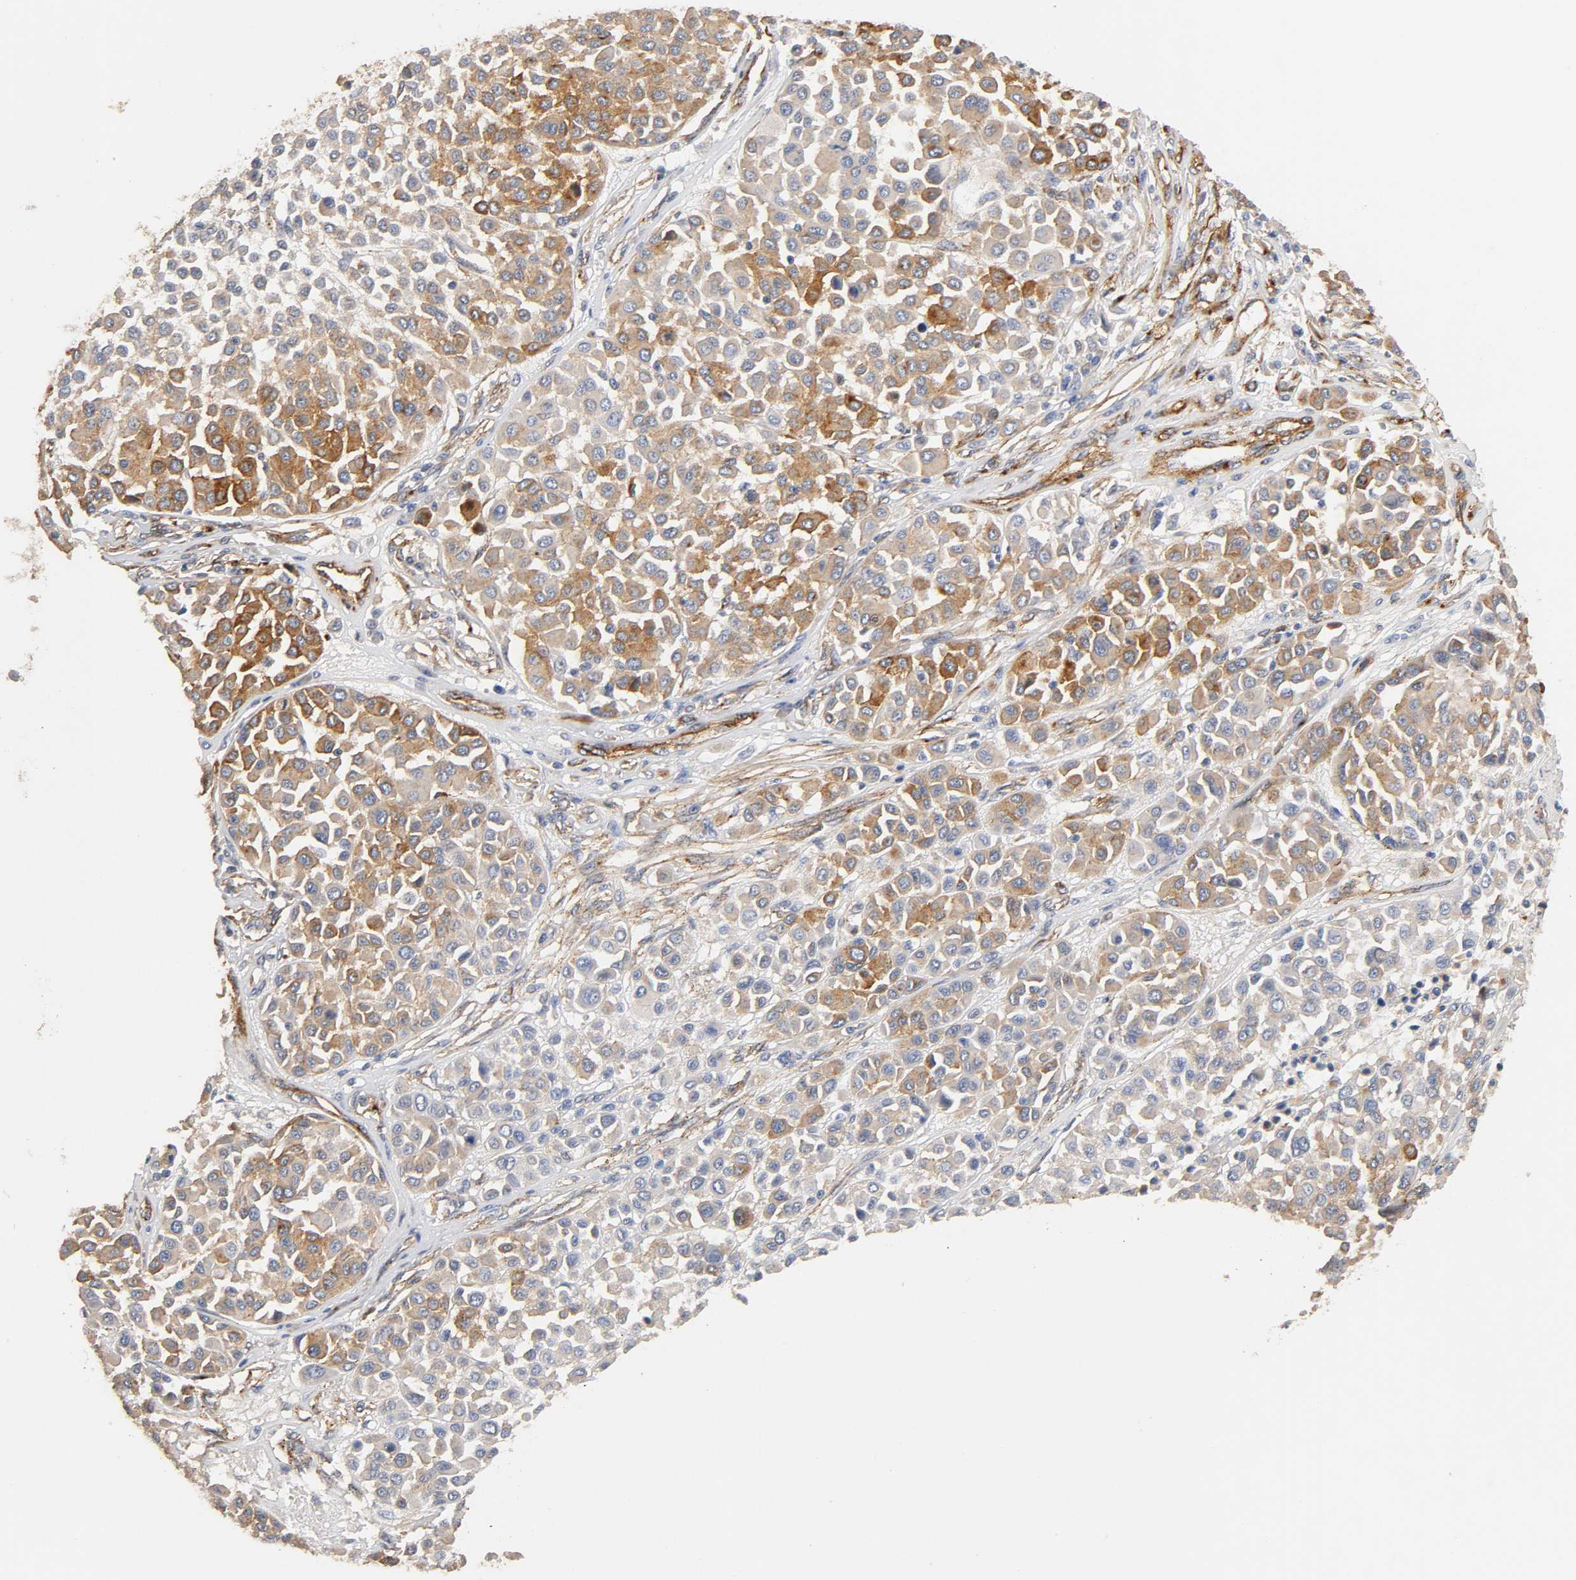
{"staining": {"intensity": "moderate", "quantity": ">75%", "location": "cytoplasmic/membranous"}, "tissue": "melanoma", "cell_type": "Tumor cells", "image_type": "cancer", "snomed": [{"axis": "morphology", "description": "Malignant melanoma, Metastatic site"}, {"axis": "topography", "description": "Soft tissue"}], "caption": "Approximately >75% of tumor cells in human melanoma show moderate cytoplasmic/membranous protein staining as visualized by brown immunohistochemical staining.", "gene": "IFITM3", "patient": {"sex": "male", "age": 41}}